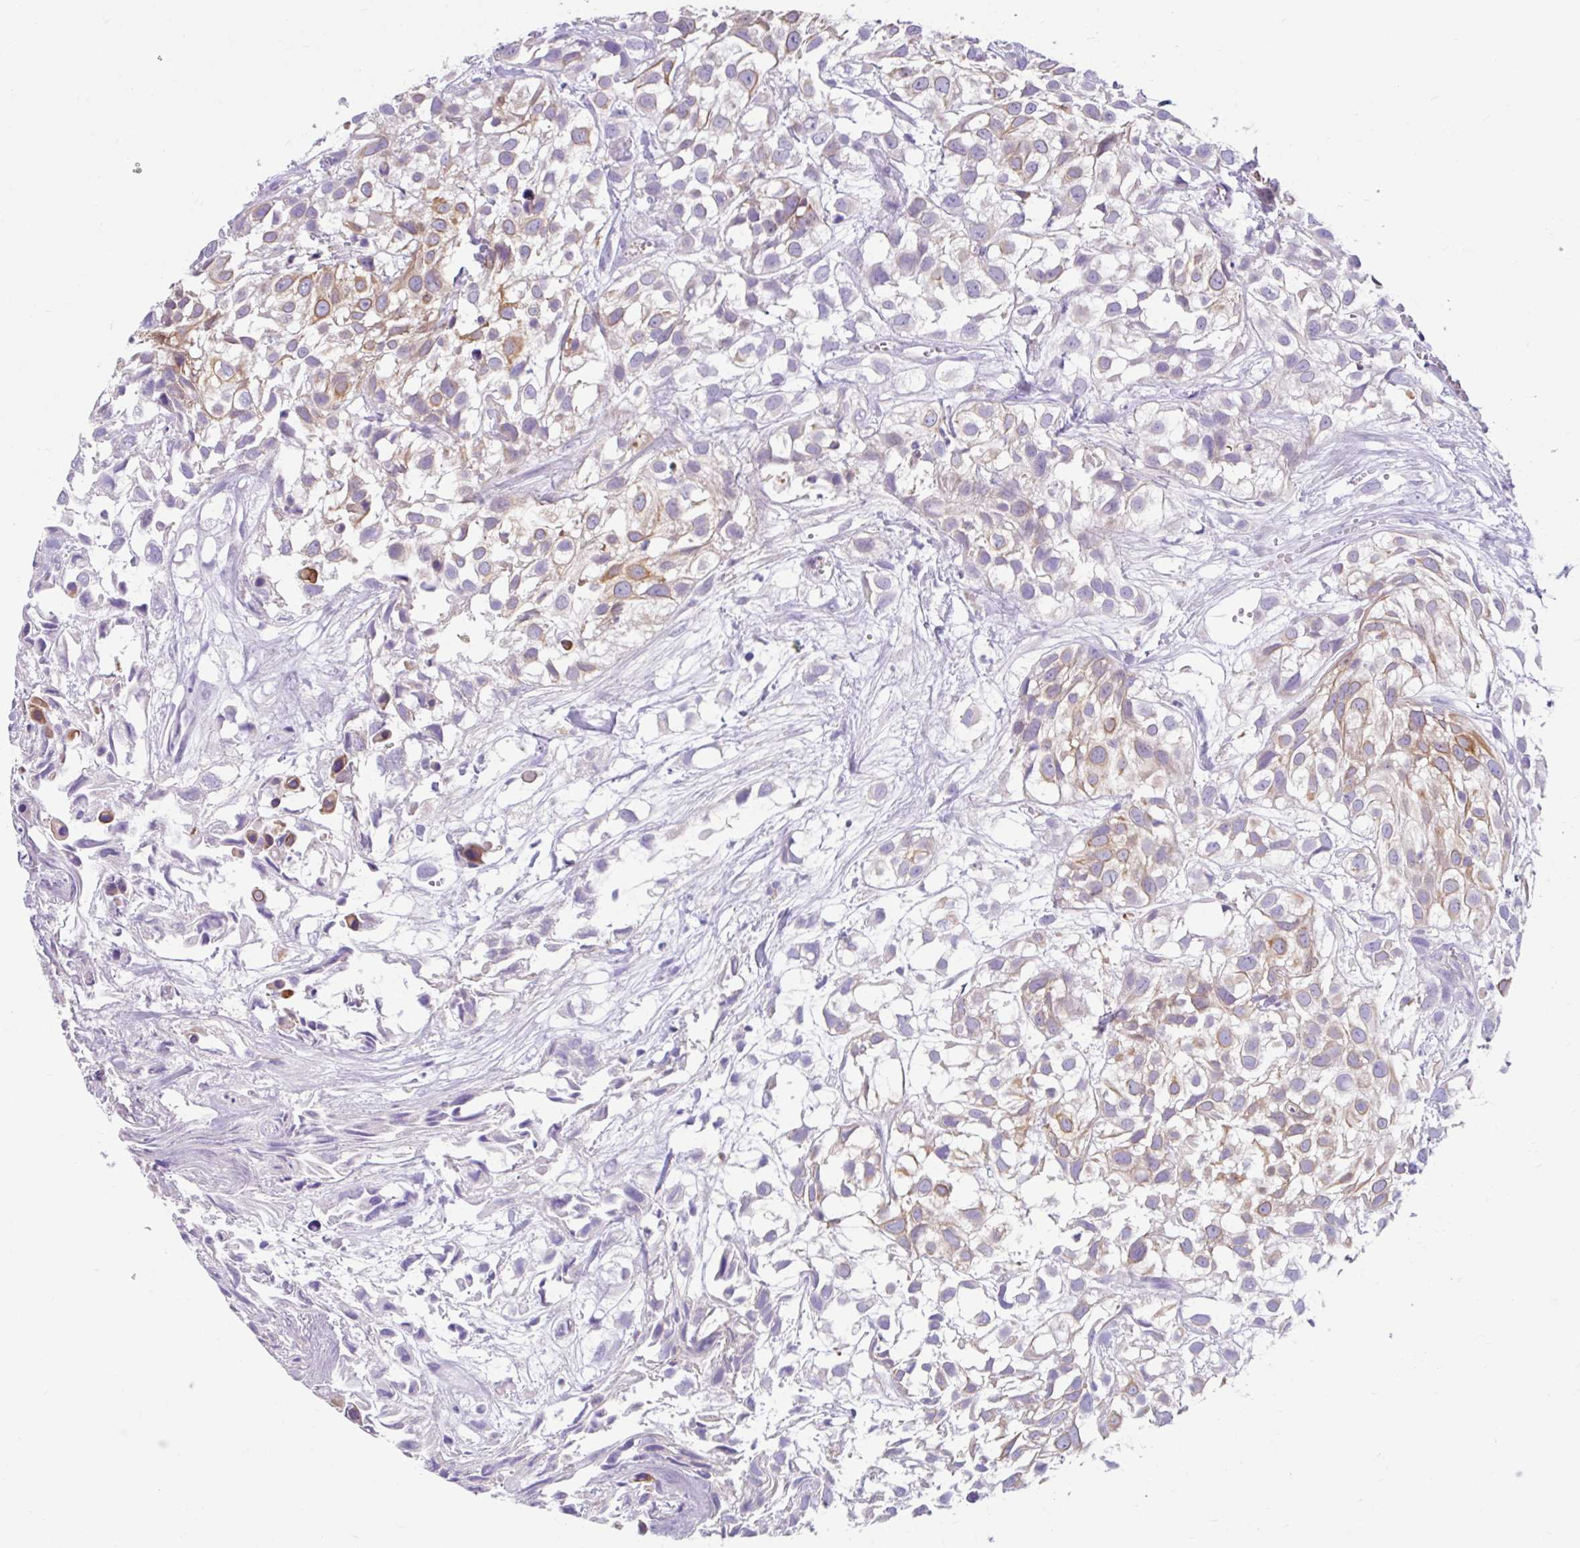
{"staining": {"intensity": "moderate", "quantity": "25%-75%", "location": "cytoplasmic/membranous"}, "tissue": "urothelial cancer", "cell_type": "Tumor cells", "image_type": "cancer", "snomed": [{"axis": "morphology", "description": "Urothelial carcinoma, High grade"}, {"axis": "topography", "description": "Urinary bladder"}], "caption": "Urothelial cancer stained for a protein shows moderate cytoplasmic/membranous positivity in tumor cells. Nuclei are stained in blue.", "gene": "ZNF33A", "patient": {"sex": "male", "age": 56}}